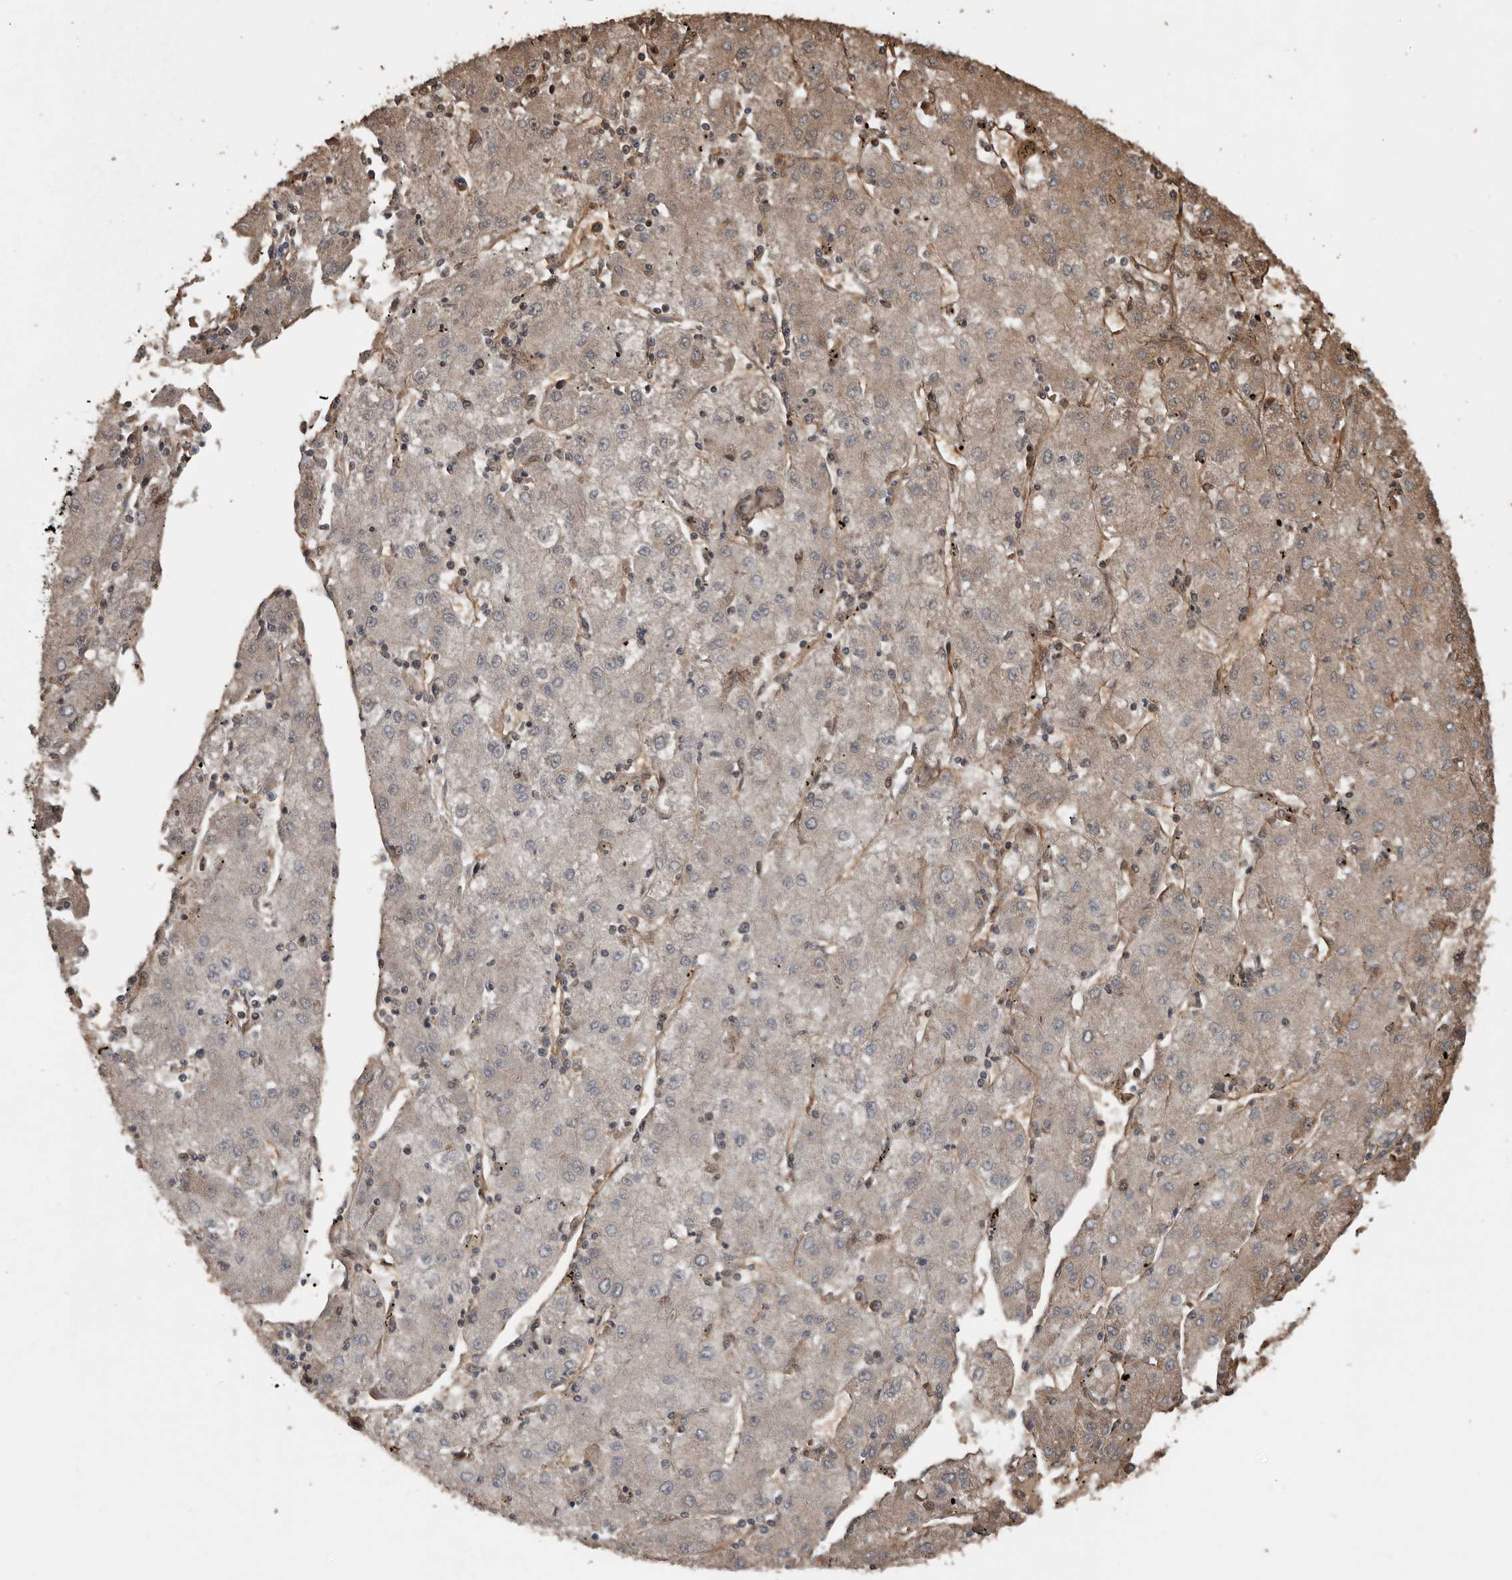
{"staining": {"intensity": "weak", "quantity": "25%-75%", "location": "cytoplasmic/membranous"}, "tissue": "liver cancer", "cell_type": "Tumor cells", "image_type": "cancer", "snomed": [{"axis": "morphology", "description": "Carcinoma, Hepatocellular, NOS"}, {"axis": "topography", "description": "Liver"}], "caption": "Liver cancer (hepatocellular carcinoma) stained for a protein reveals weak cytoplasmic/membranous positivity in tumor cells. (DAB = brown stain, brightfield microscopy at high magnification).", "gene": "YOD1", "patient": {"sex": "male", "age": 72}}